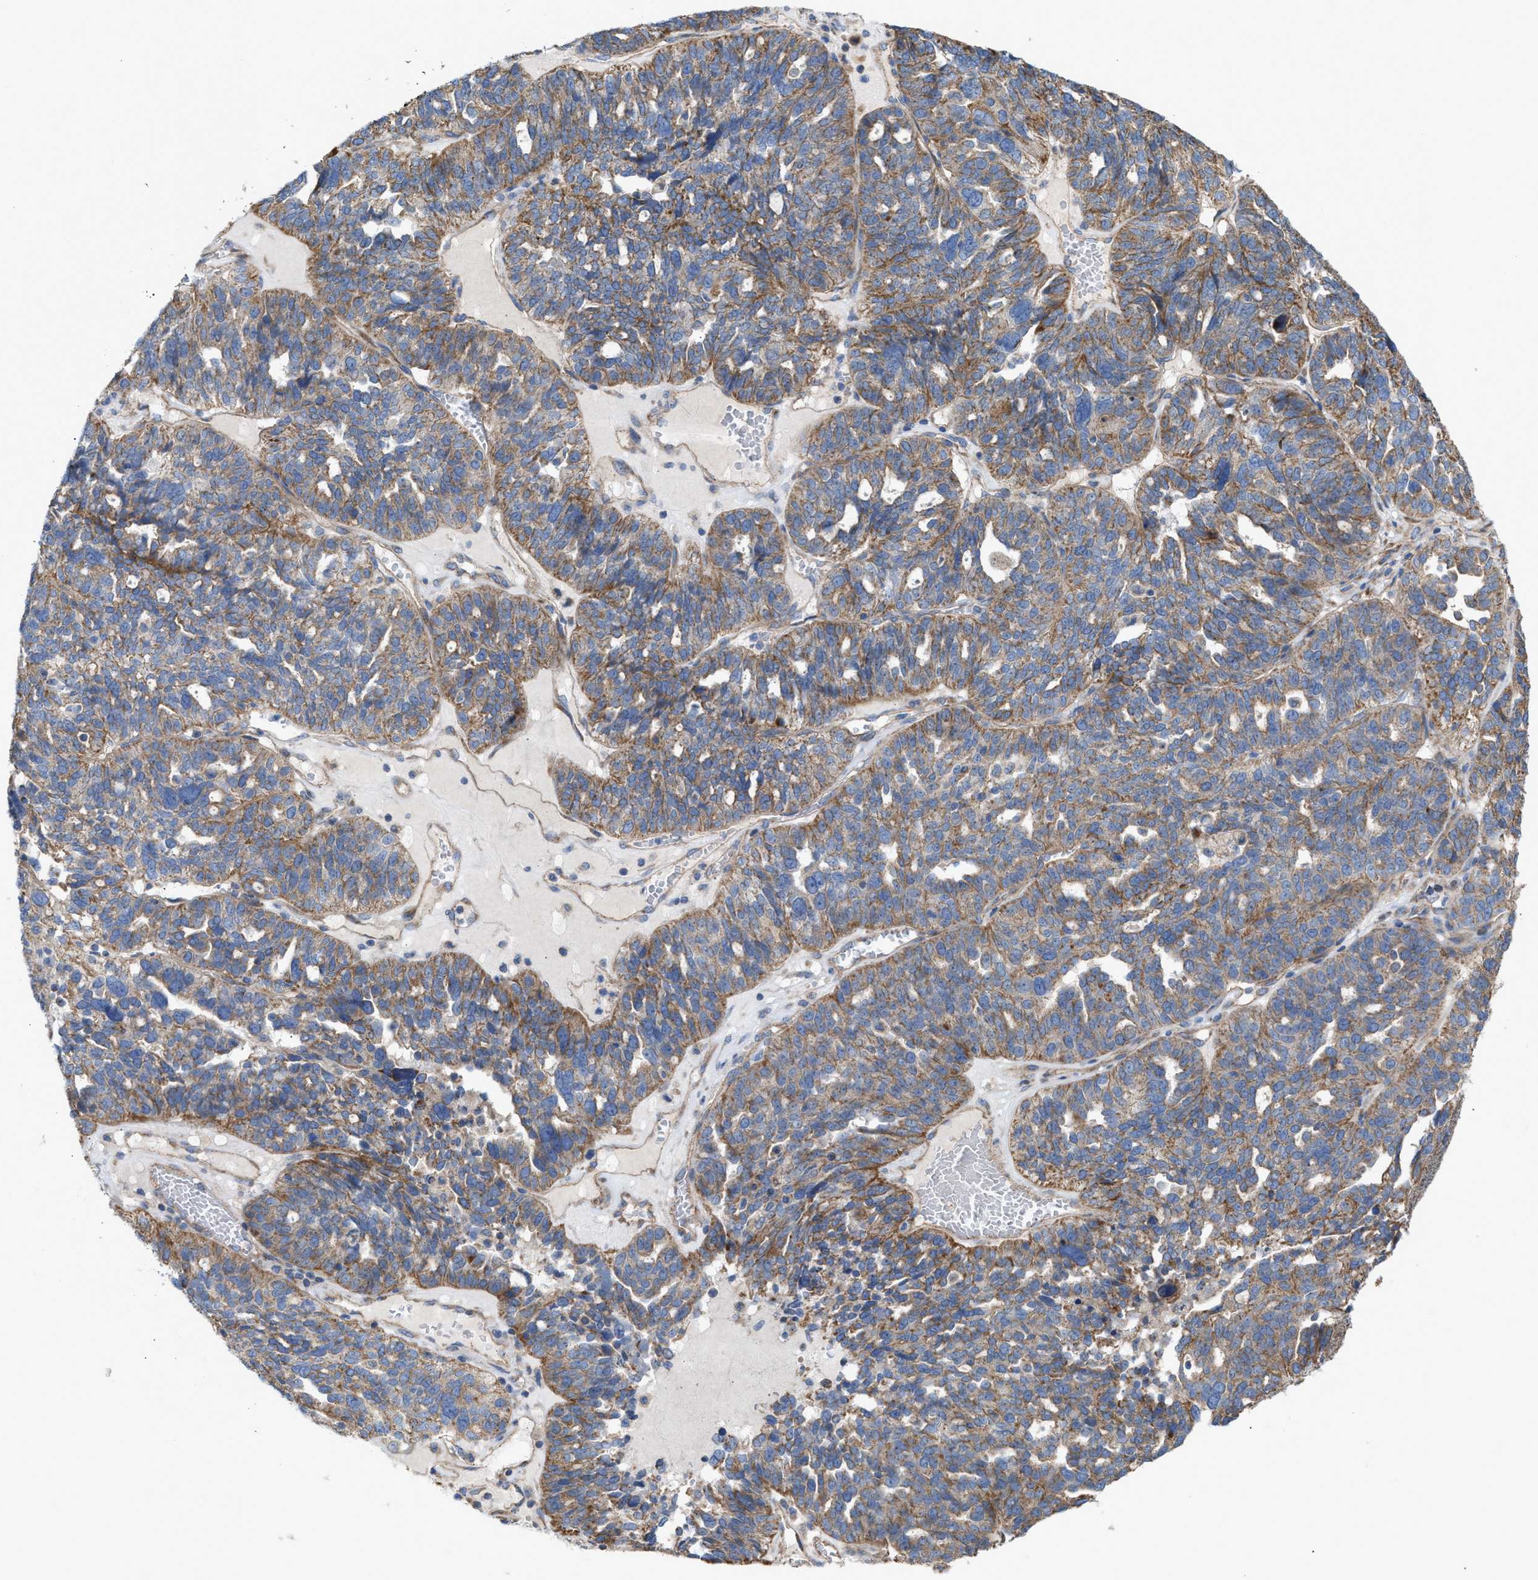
{"staining": {"intensity": "moderate", "quantity": ">75%", "location": "cytoplasmic/membranous"}, "tissue": "ovarian cancer", "cell_type": "Tumor cells", "image_type": "cancer", "snomed": [{"axis": "morphology", "description": "Cystadenocarcinoma, serous, NOS"}, {"axis": "topography", "description": "Ovary"}], "caption": "Ovarian serous cystadenocarcinoma stained with immunohistochemistry shows moderate cytoplasmic/membranous staining in approximately >75% of tumor cells.", "gene": "OXSM", "patient": {"sex": "female", "age": 59}}